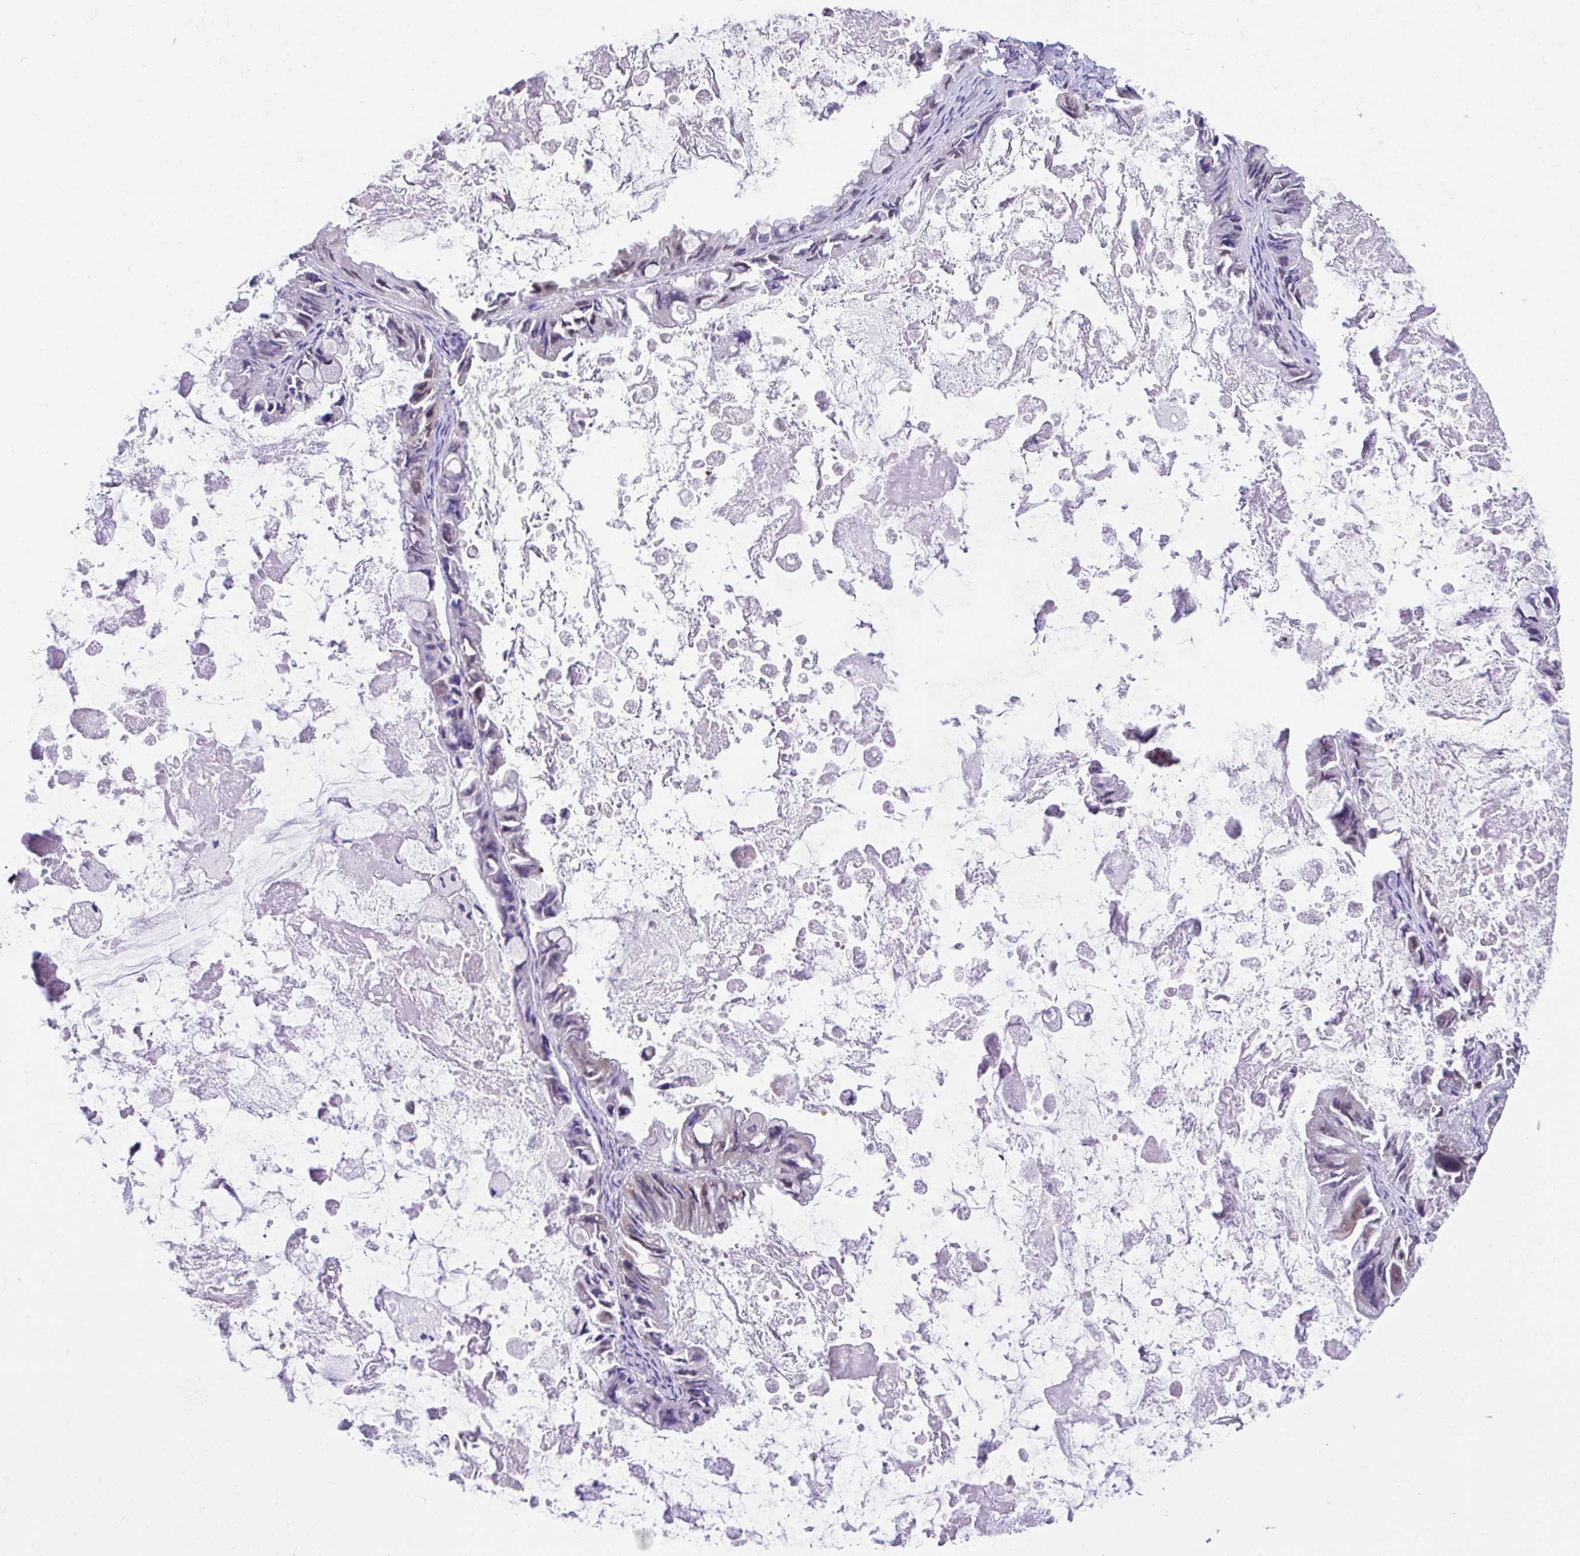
{"staining": {"intensity": "weak", "quantity": "25%-75%", "location": "nuclear"}, "tissue": "ovarian cancer", "cell_type": "Tumor cells", "image_type": "cancer", "snomed": [{"axis": "morphology", "description": "Cystadenocarcinoma, mucinous, NOS"}, {"axis": "topography", "description": "Ovary"}], "caption": "An image showing weak nuclear positivity in about 25%-75% of tumor cells in mucinous cystadenocarcinoma (ovarian), as visualized by brown immunohistochemical staining.", "gene": "HACD4", "patient": {"sex": "female", "age": 61}}